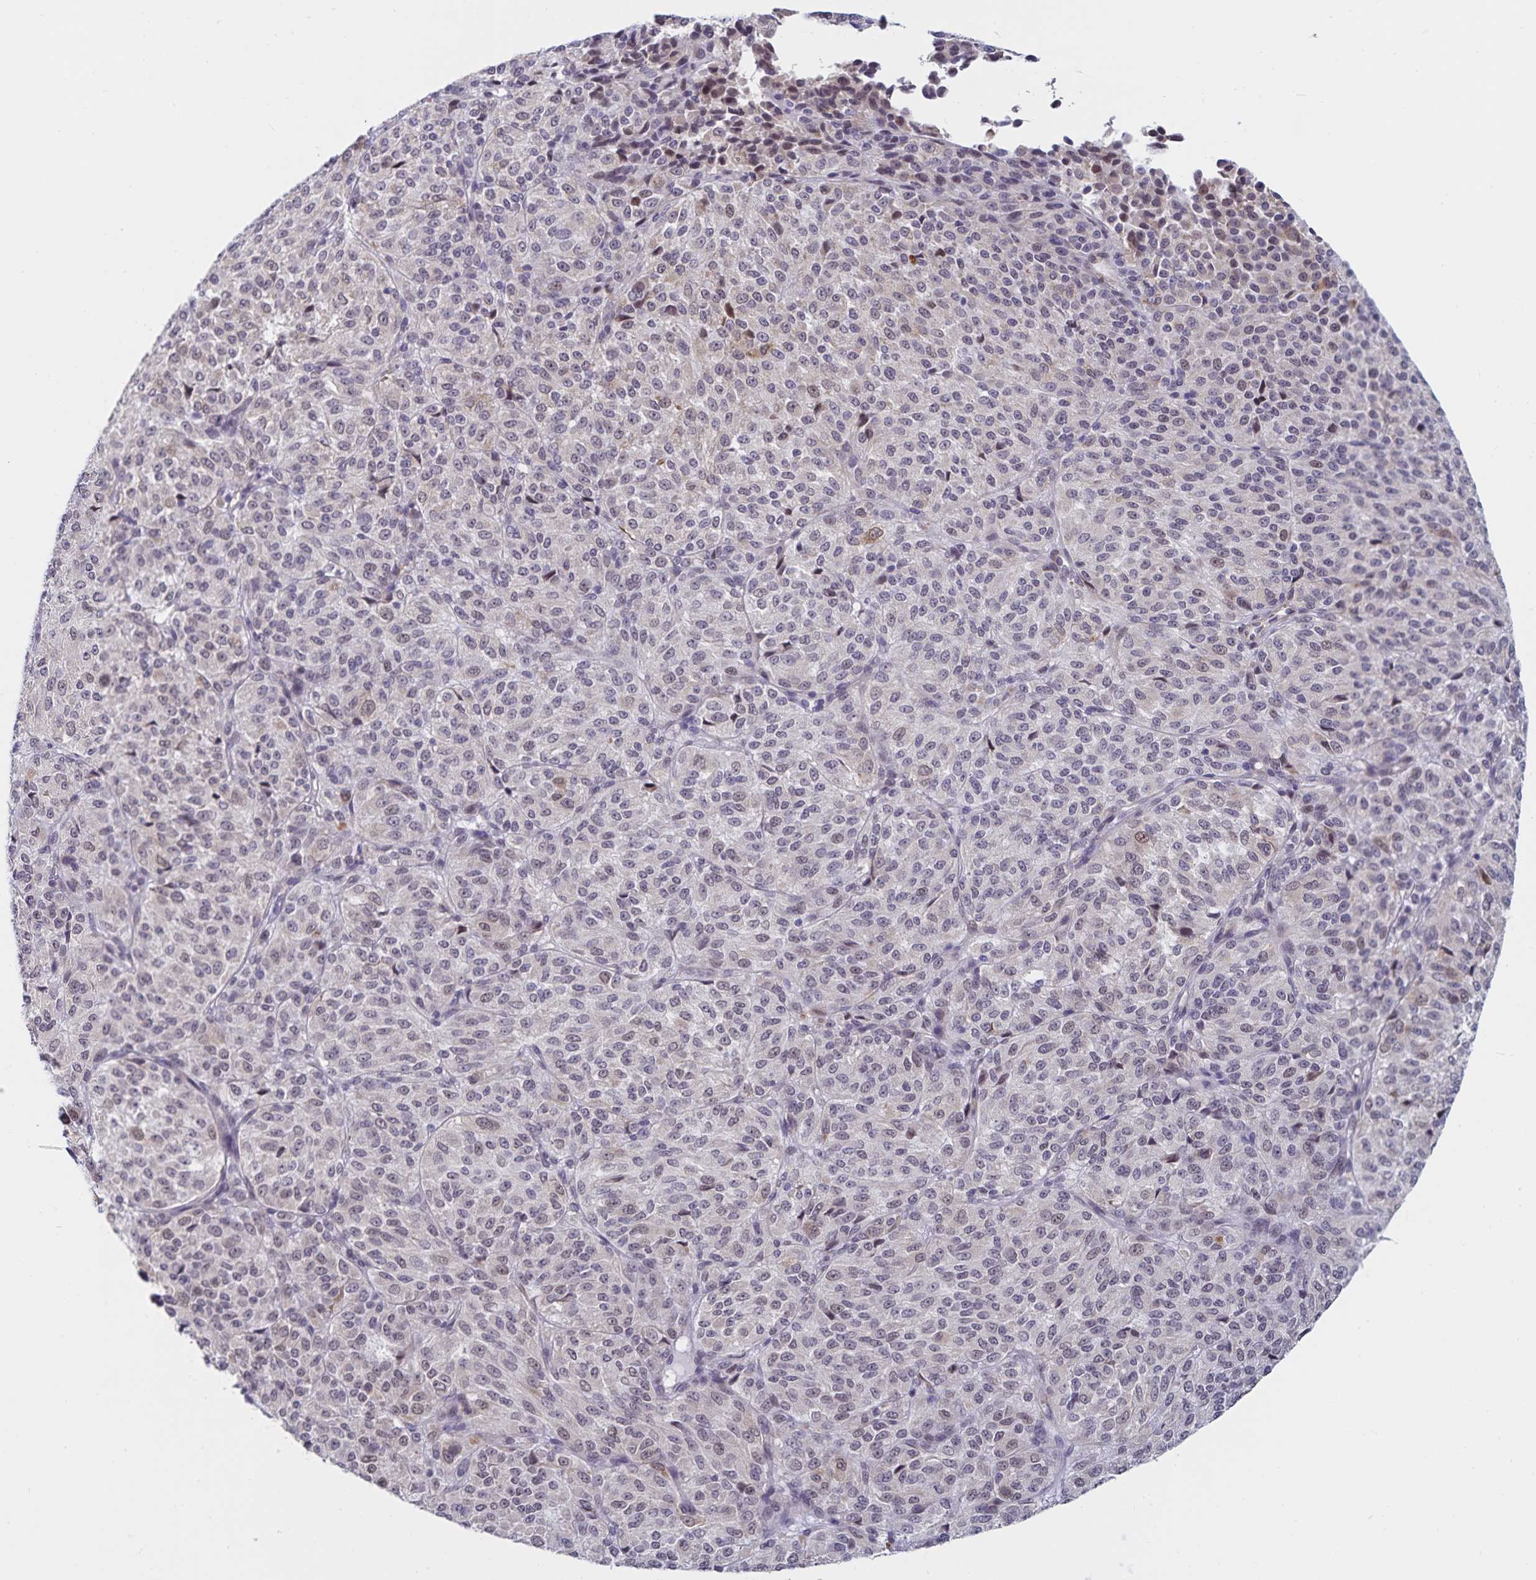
{"staining": {"intensity": "negative", "quantity": "none", "location": "none"}, "tissue": "melanoma", "cell_type": "Tumor cells", "image_type": "cancer", "snomed": [{"axis": "morphology", "description": "Malignant melanoma, Metastatic site"}, {"axis": "topography", "description": "Brain"}], "caption": "Histopathology image shows no protein positivity in tumor cells of melanoma tissue. Brightfield microscopy of immunohistochemistry stained with DAB (brown) and hematoxylin (blue), captured at high magnification.", "gene": "ATP2A2", "patient": {"sex": "female", "age": 56}}